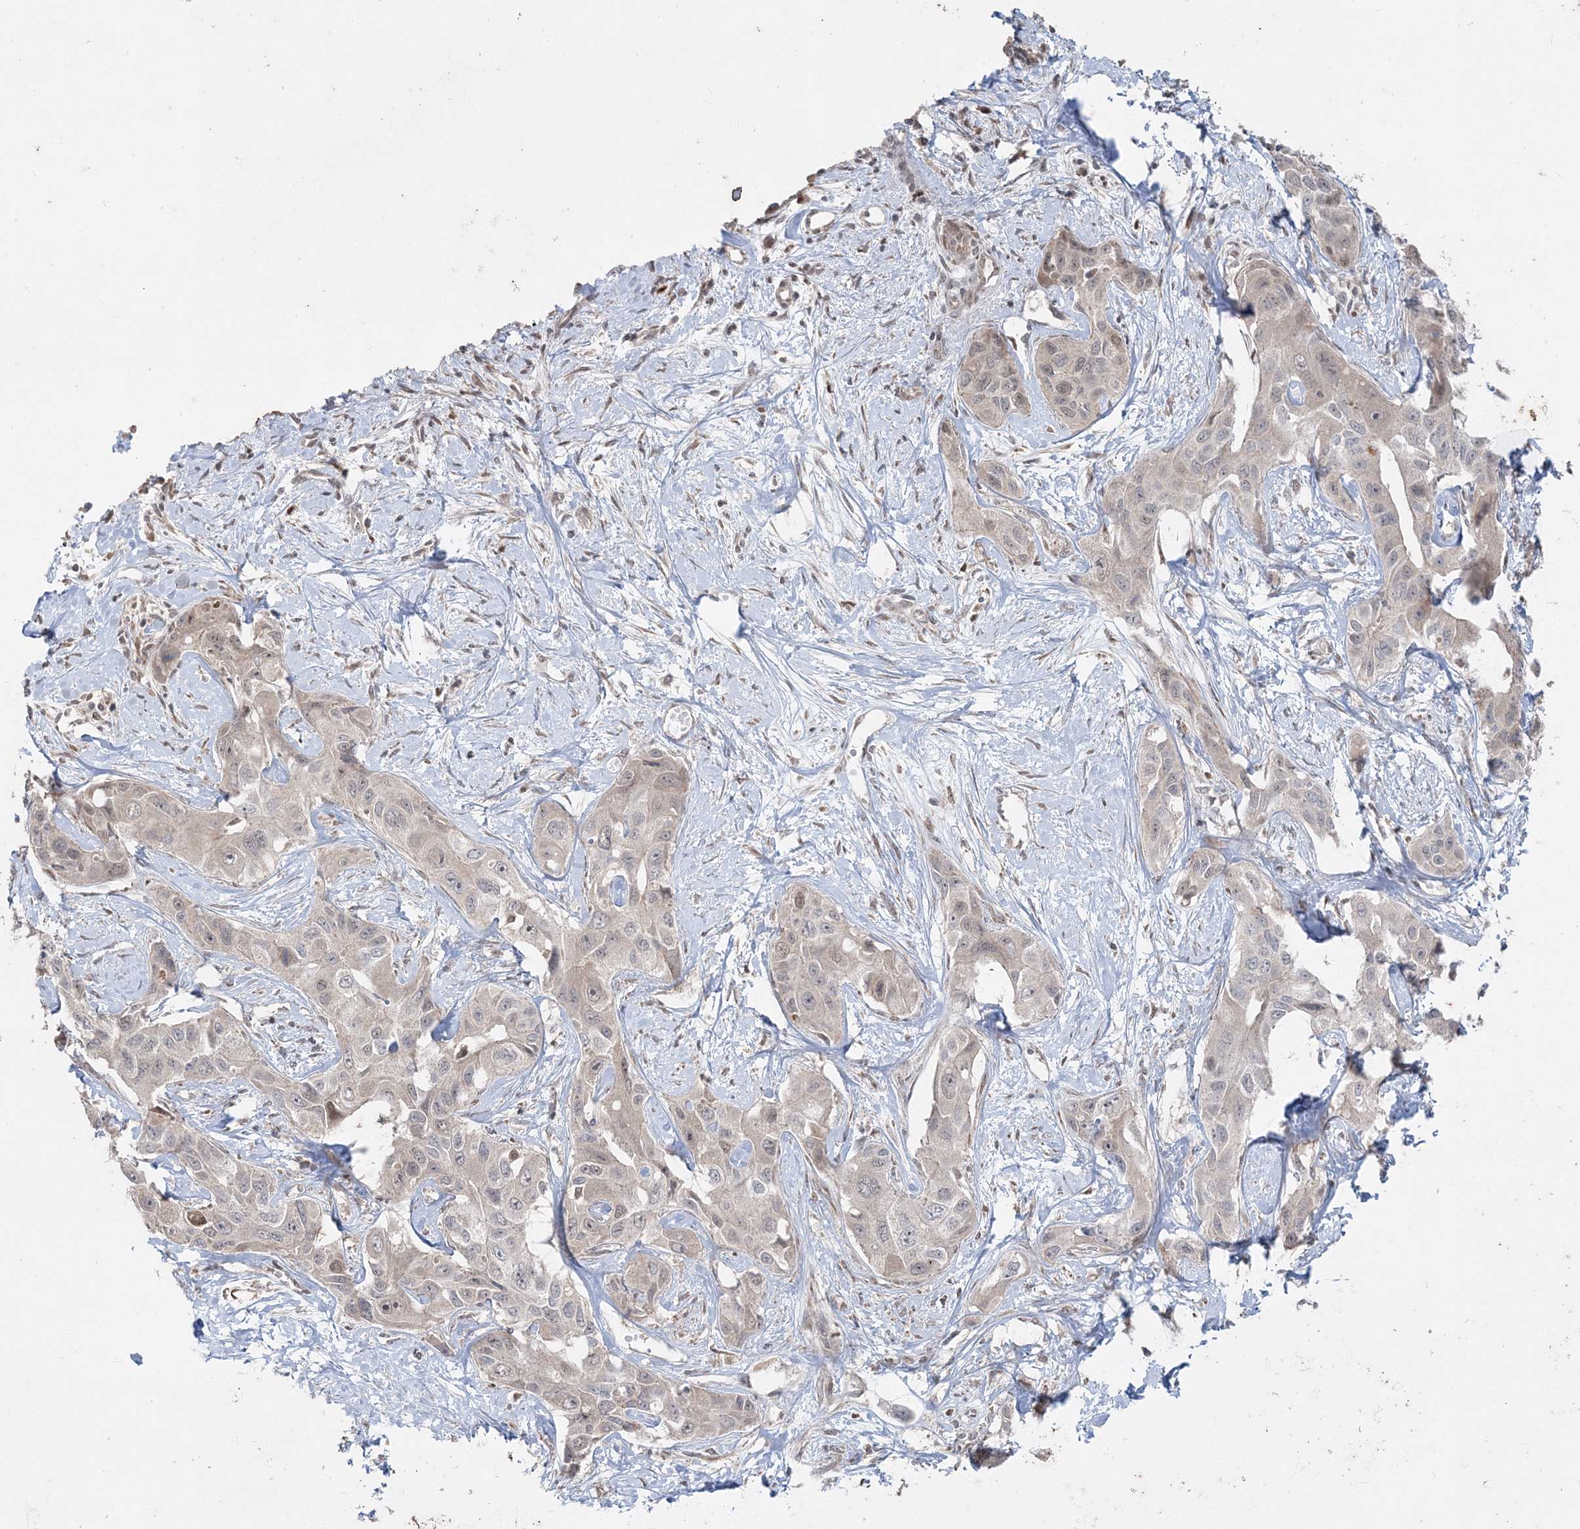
{"staining": {"intensity": "negative", "quantity": "none", "location": "none"}, "tissue": "liver cancer", "cell_type": "Tumor cells", "image_type": "cancer", "snomed": [{"axis": "morphology", "description": "Cholangiocarcinoma"}, {"axis": "topography", "description": "Liver"}], "caption": "DAB (3,3'-diaminobenzidine) immunohistochemical staining of cholangiocarcinoma (liver) reveals no significant expression in tumor cells. Nuclei are stained in blue.", "gene": "SLU7", "patient": {"sex": "male", "age": 59}}